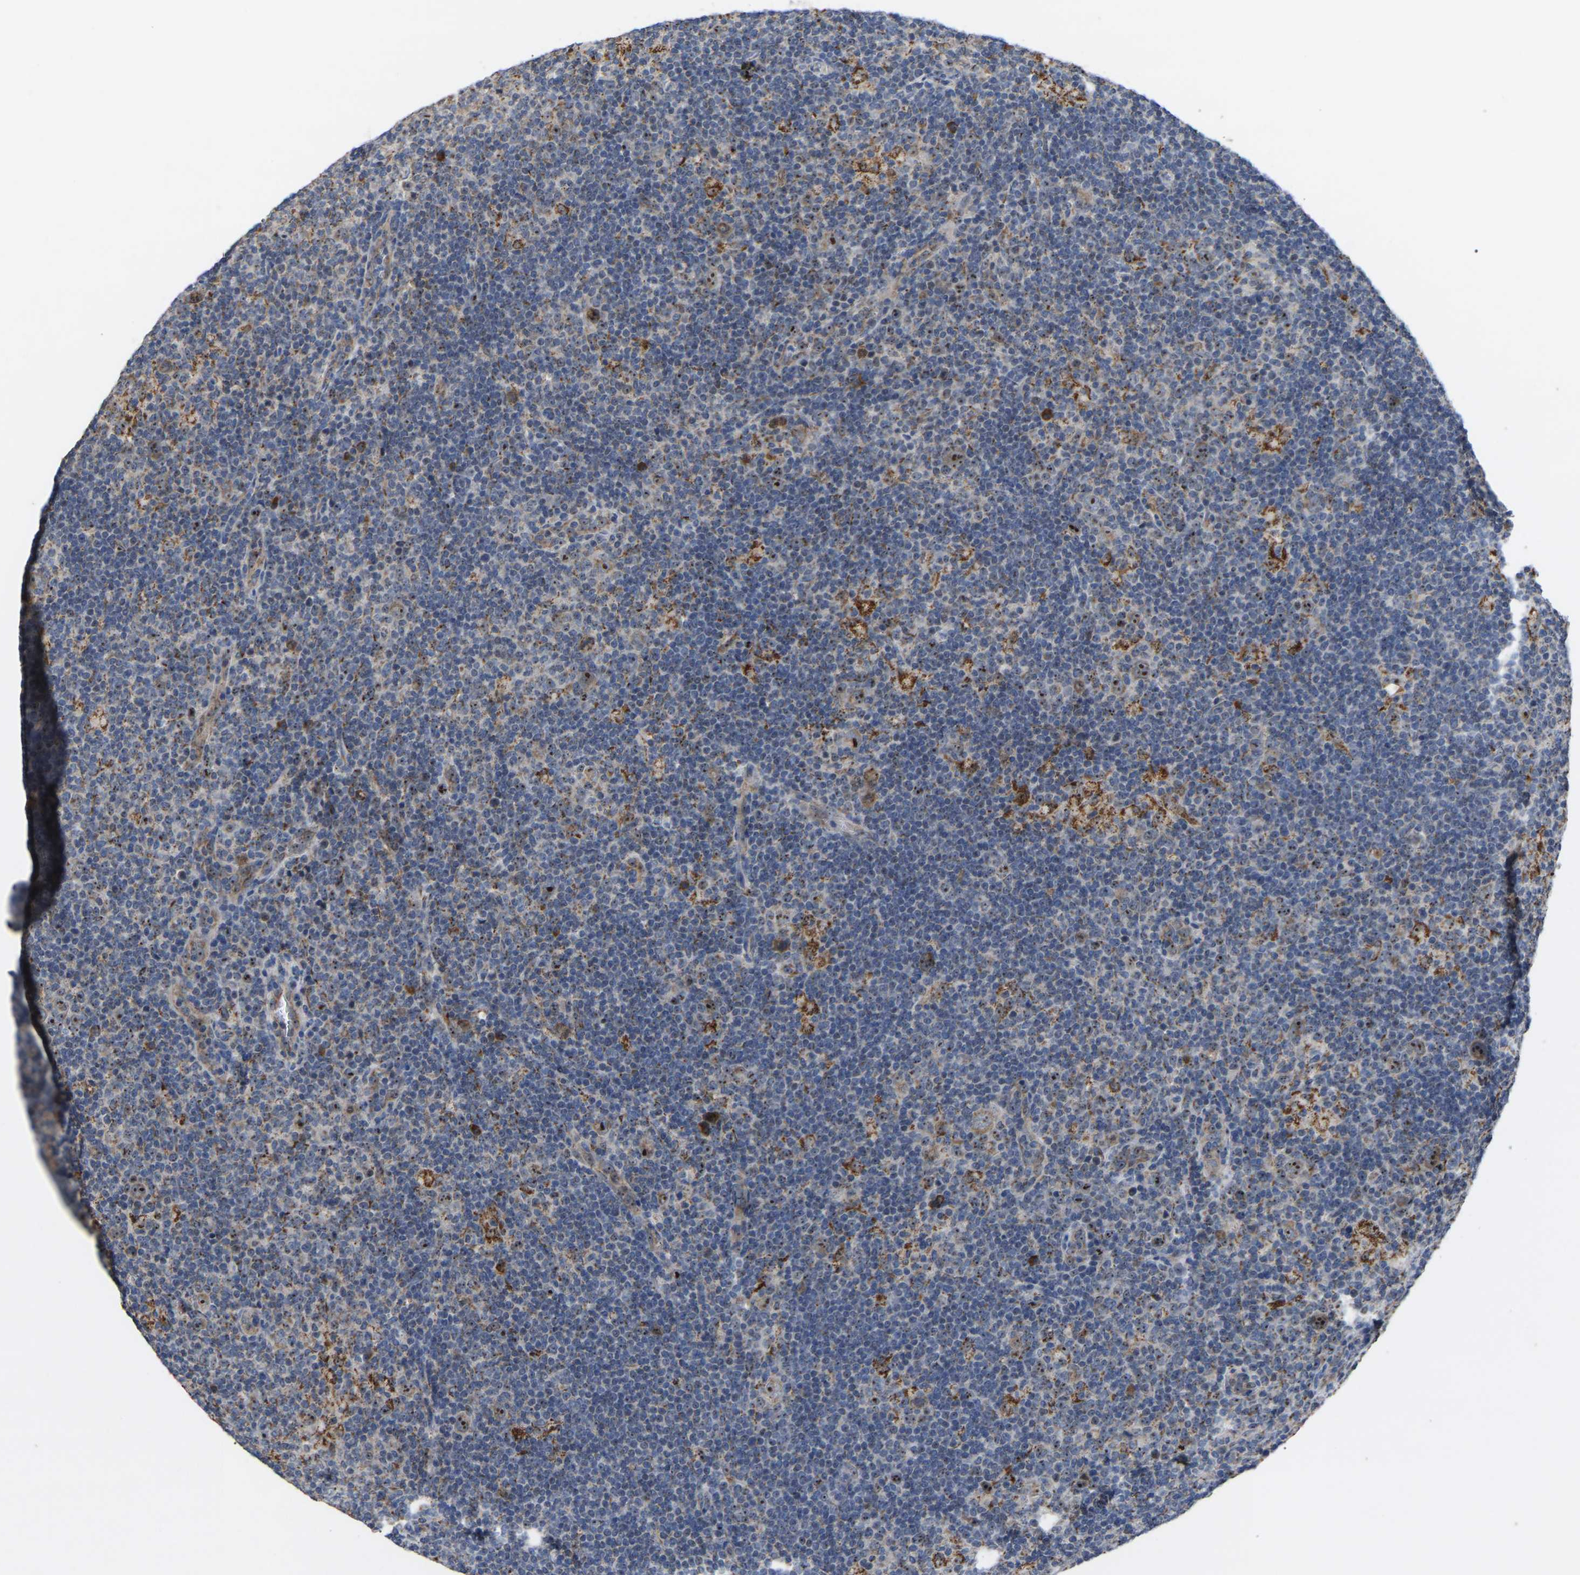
{"staining": {"intensity": "strong", "quantity": ">75%", "location": "cytoplasmic/membranous,nuclear"}, "tissue": "lymphoma", "cell_type": "Tumor cells", "image_type": "cancer", "snomed": [{"axis": "morphology", "description": "Hodgkin's disease, NOS"}, {"axis": "topography", "description": "Lymph node"}], "caption": "Immunohistochemistry (IHC) of human lymphoma shows high levels of strong cytoplasmic/membranous and nuclear positivity in about >75% of tumor cells.", "gene": "NOP53", "patient": {"sex": "female", "age": 57}}